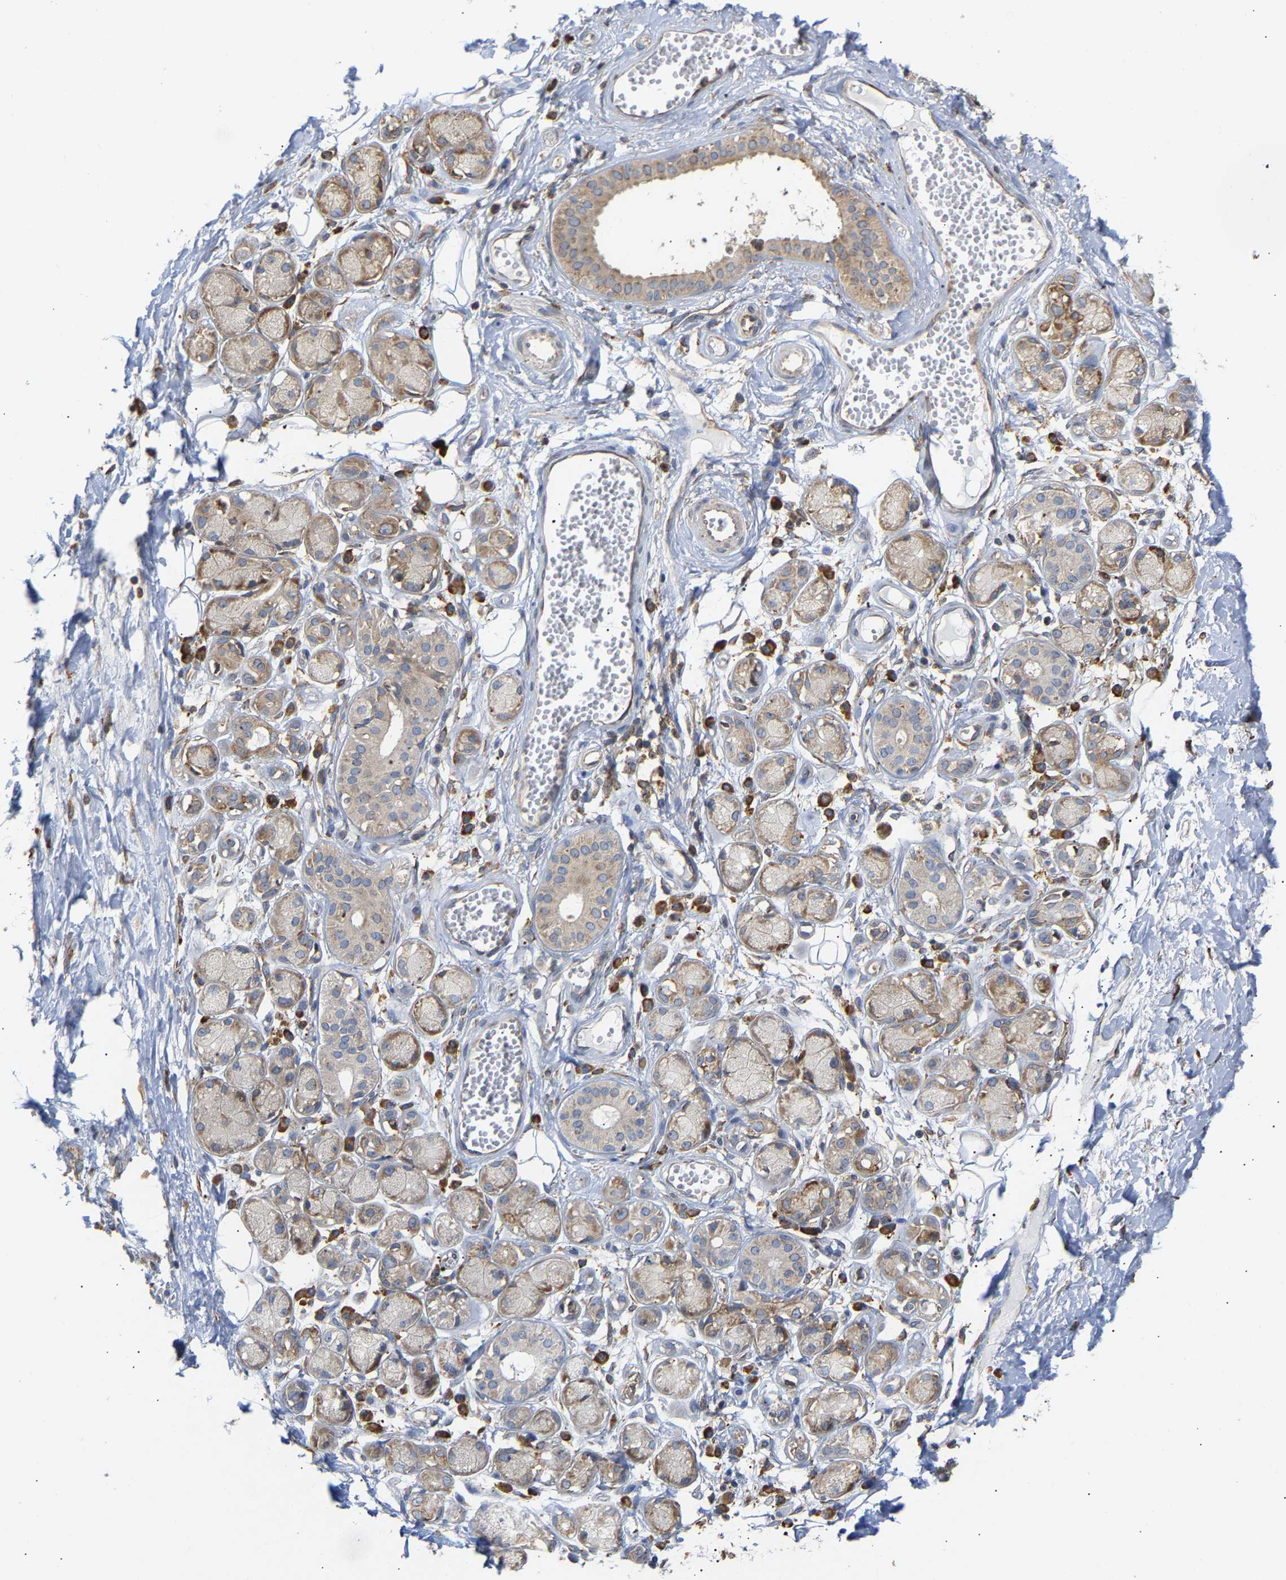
{"staining": {"intensity": "negative", "quantity": "none", "location": "none"}, "tissue": "adipose tissue", "cell_type": "Adipocytes", "image_type": "normal", "snomed": [{"axis": "morphology", "description": "Normal tissue, NOS"}, {"axis": "morphology", "description": "Inflammation, NOS"}, {"axis": "topography", "description": "Salivary gland"}, {"axis": "topography", "description": "Peripheral nerve tissue"}], "caption": "DAB (3,3'-diaminobenzidine) immunohistochemical staining of benign human adipose tissue exhibits no significant staining in adipocytes. (DAB immunohistochemistry visualized using brightfield microscopy, high magnification).", "gene": "ARAP1", "patient": {"sex": "female", "age": 75}}